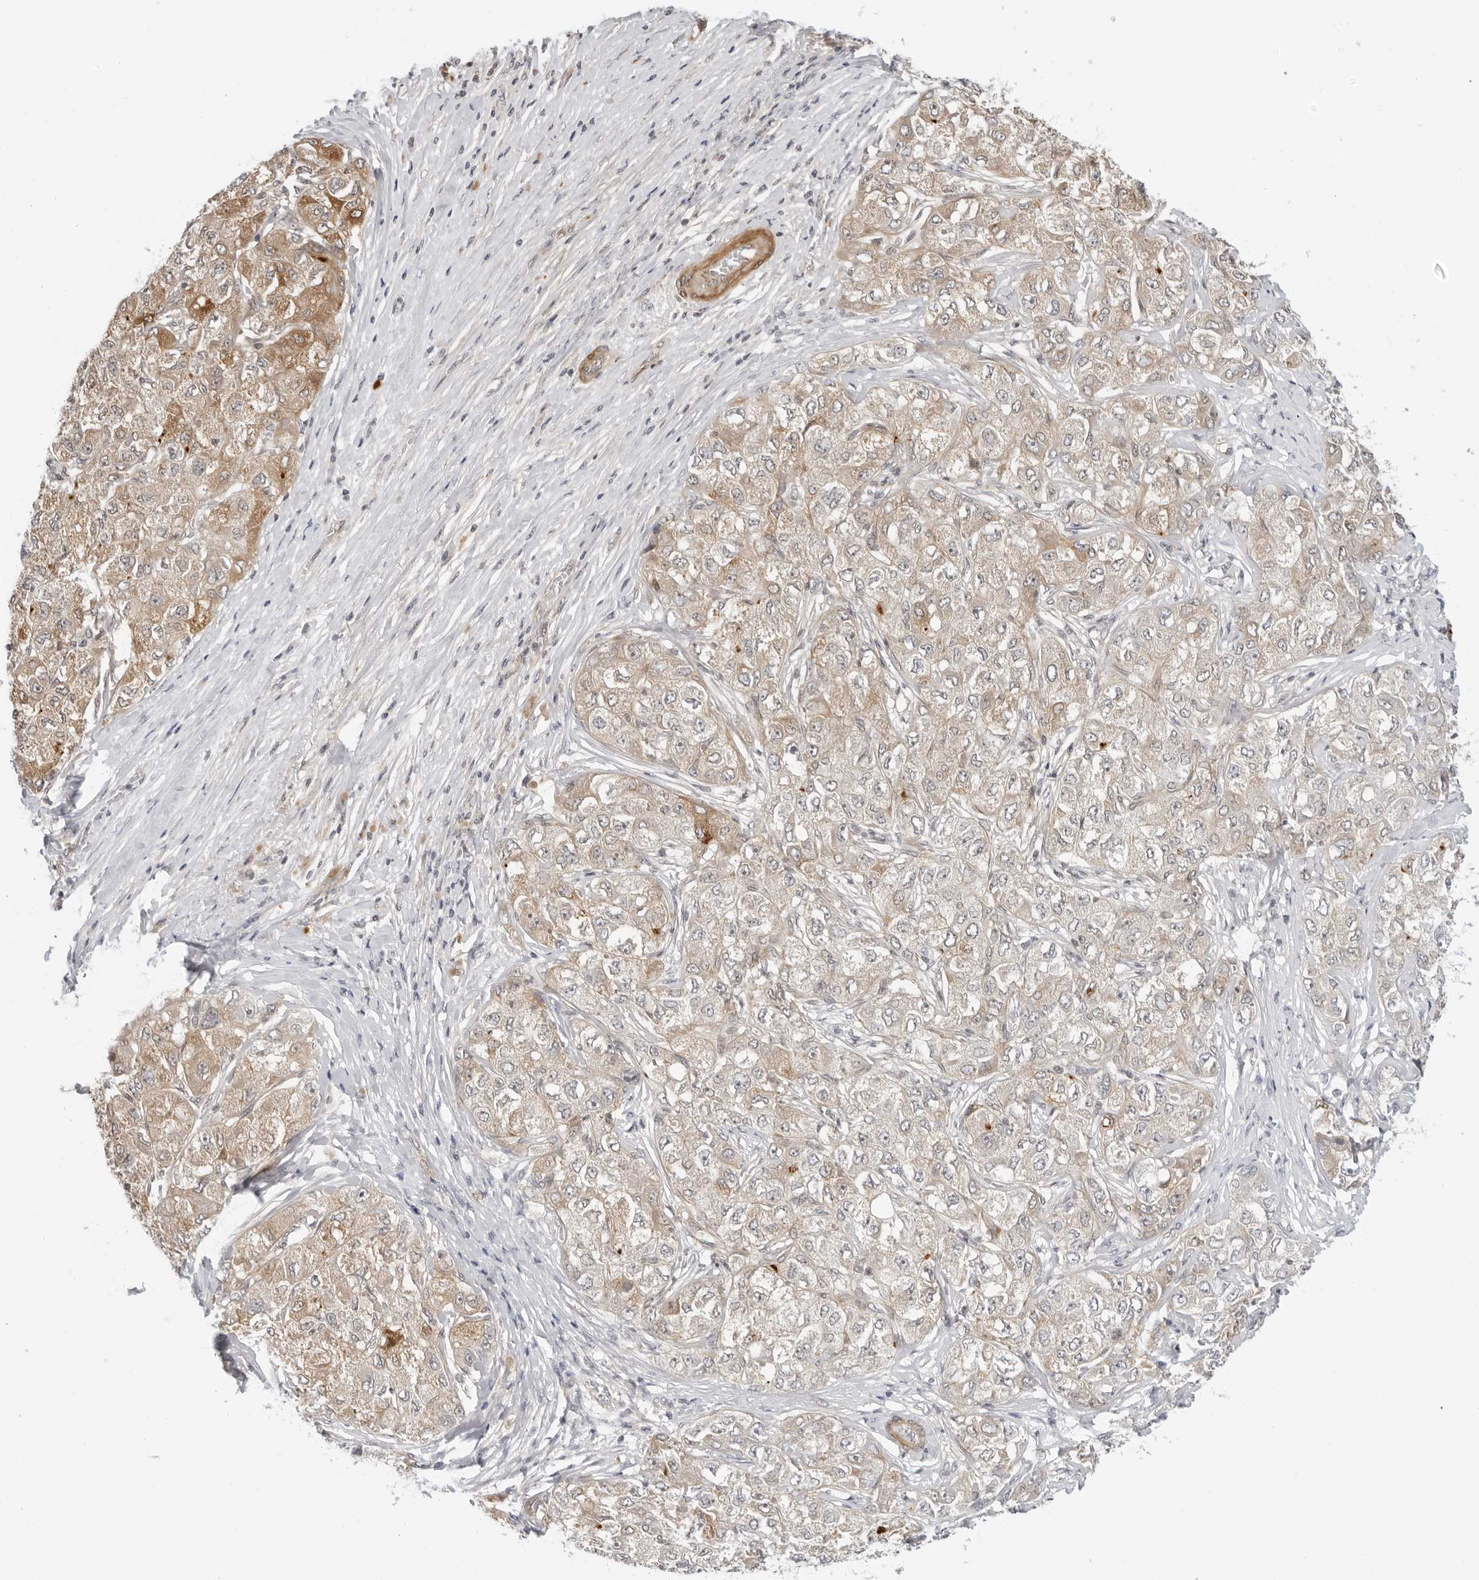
{"staining": {"intensity": "moderate", "quantity": "25%-75%", "location": "cytoplasmic/membranous"}, "tissue": "liver cancer", "cell_type": "Tumor cells", "image_type": "cancer", "snomed": [{"axis": "morphology", "description": "Carcinoma, Hepatocellular, NOS"}, {"axis": "topography", "description": "Liver"}], "caption": "Protein staining of liver hepatocellular carcinoma tissue displays moderate cytoplasmic/membranous positivity in approximately 25%-75% of tumor cells. (brown staining indicates protein expression, while blue staining denotes nuclei).", "gene": "SUGCT", "patient": {"sex": "male", "age": 80}}